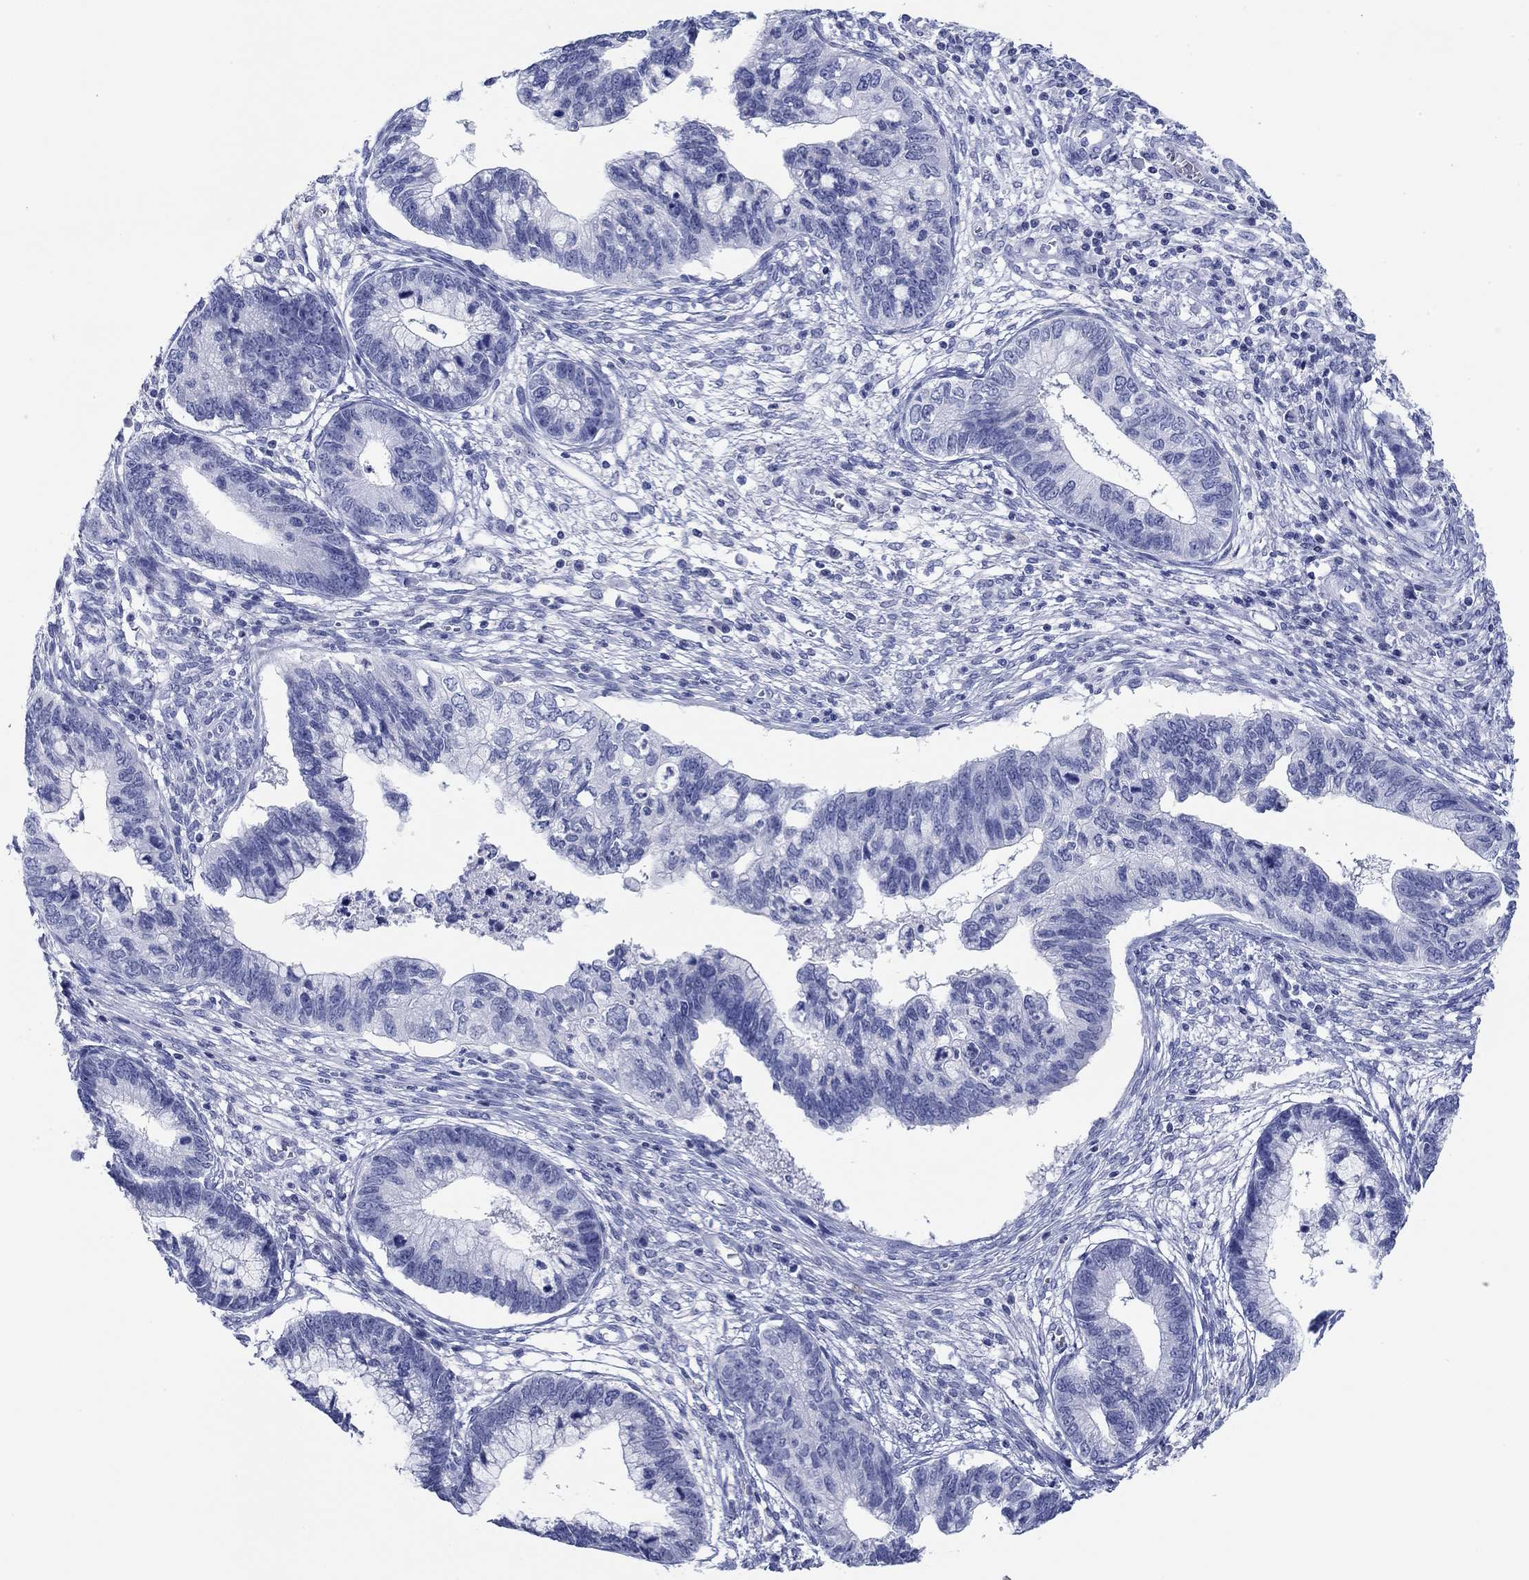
{"staining": {"intensity": "negative", "quantity": "none", "location": "none"}, "tissue": "cervical cancer", "cell_type": "Tumor cells", "image_type": "cancer", "snomed": [{"axis": "morphology", "description": "Adenocarcinoma, NOS"}, {"axis": "topography", "description": "Cervix"}], "caption": "The histopathology image shows no staining of tumor cells in adenocarcinoma (cervical).", "gene": "PDYN", "patient": {"sex": "female", "age": 44}}